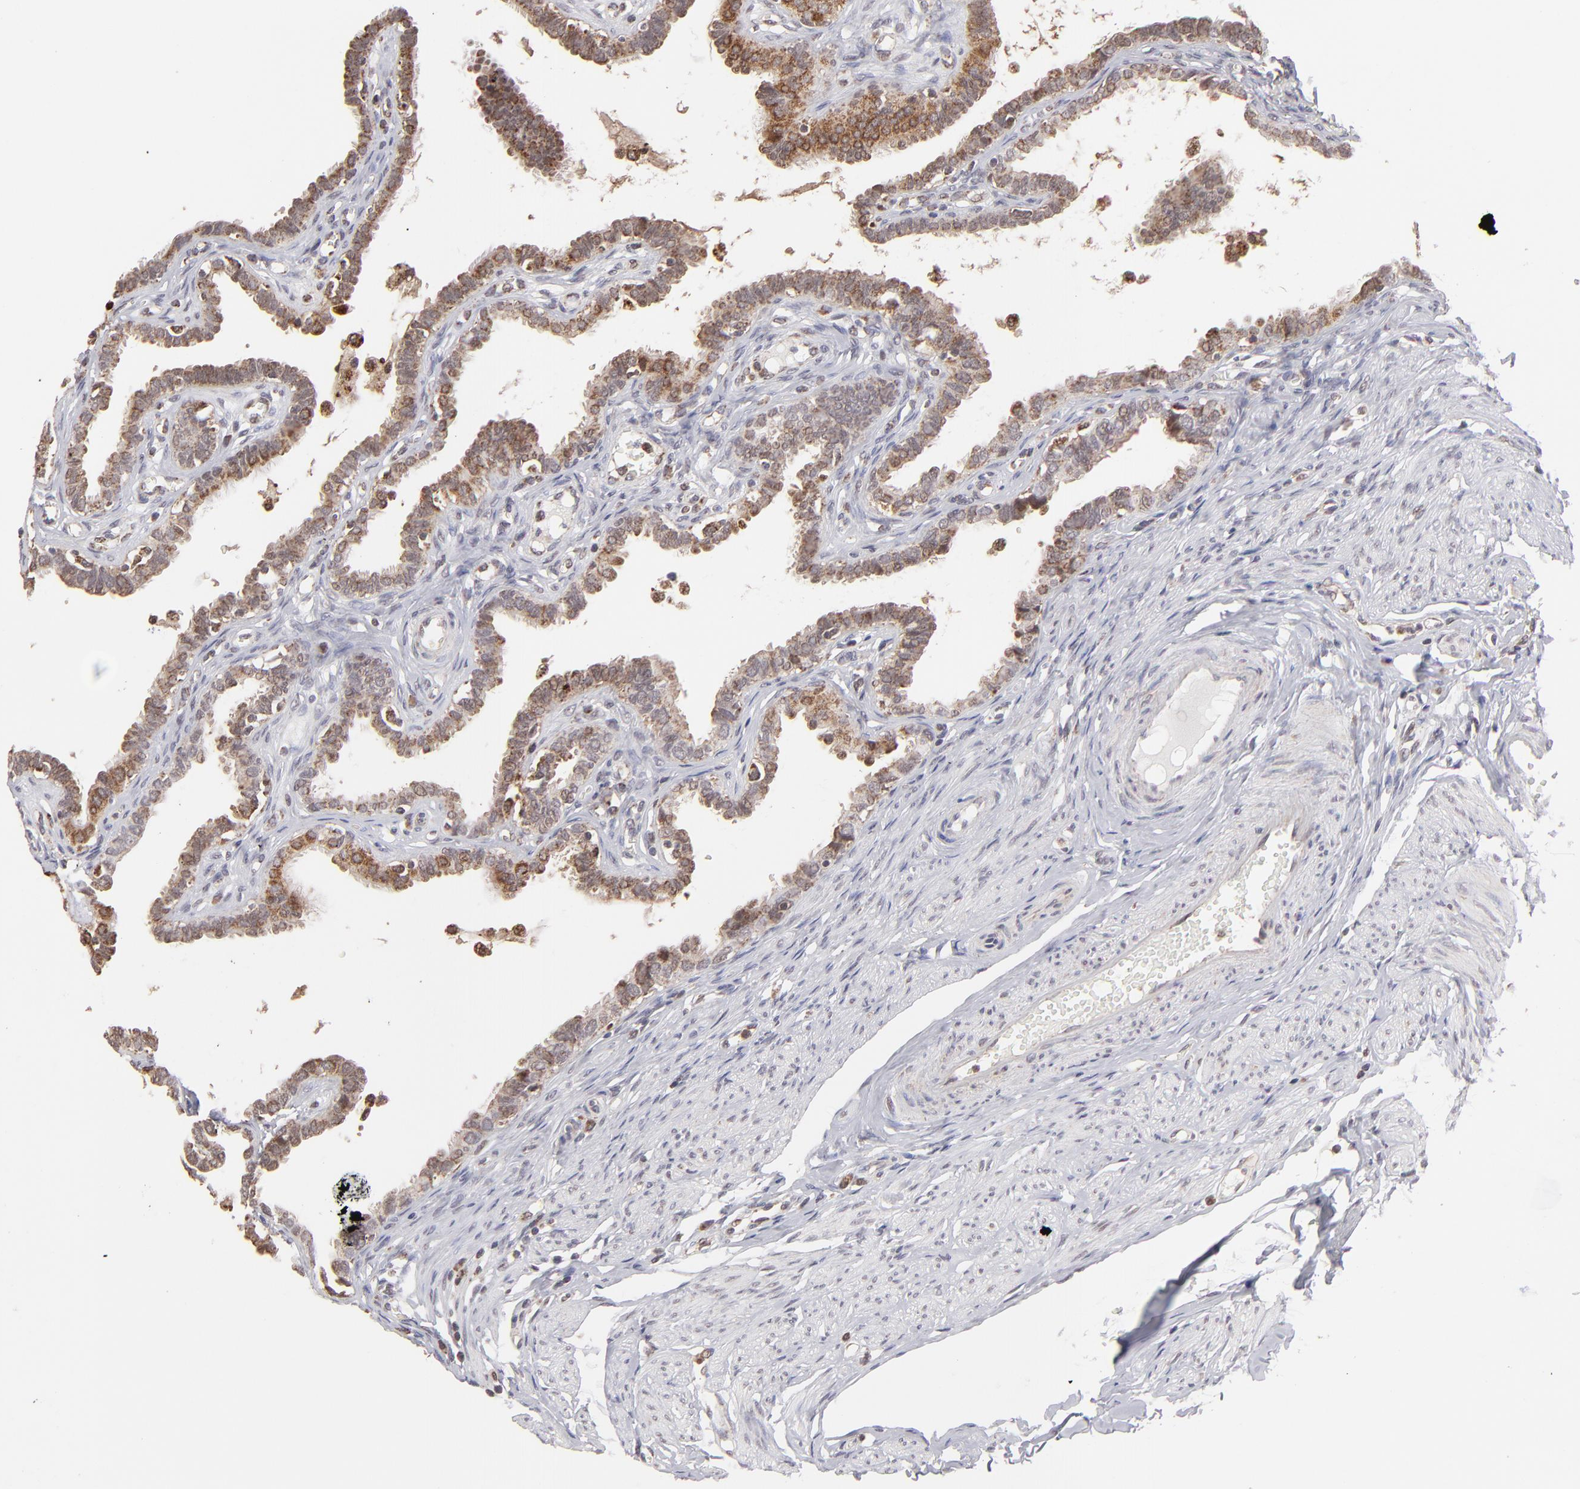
{"staining": {"intensity": "weak", "quantity": ">75%", "location": "cytoplasmic/membranous"}, "tissue": "fallopian tube", "cell_type": "Glandular cells", "image_type": "normal", "snomed": [{"axis": "morphology", "description": "Normal tissue, NOS"}, {"axis": "topography", "description": "Fallopian tube"}], "caption": "A low amount of weak cytoplasmic/membranous expression is present in about >75% of glandular cells in unremarkable fallopian tube.", "gene": "SLC15A1", "patient": {"sex": "female", "age": 67}}